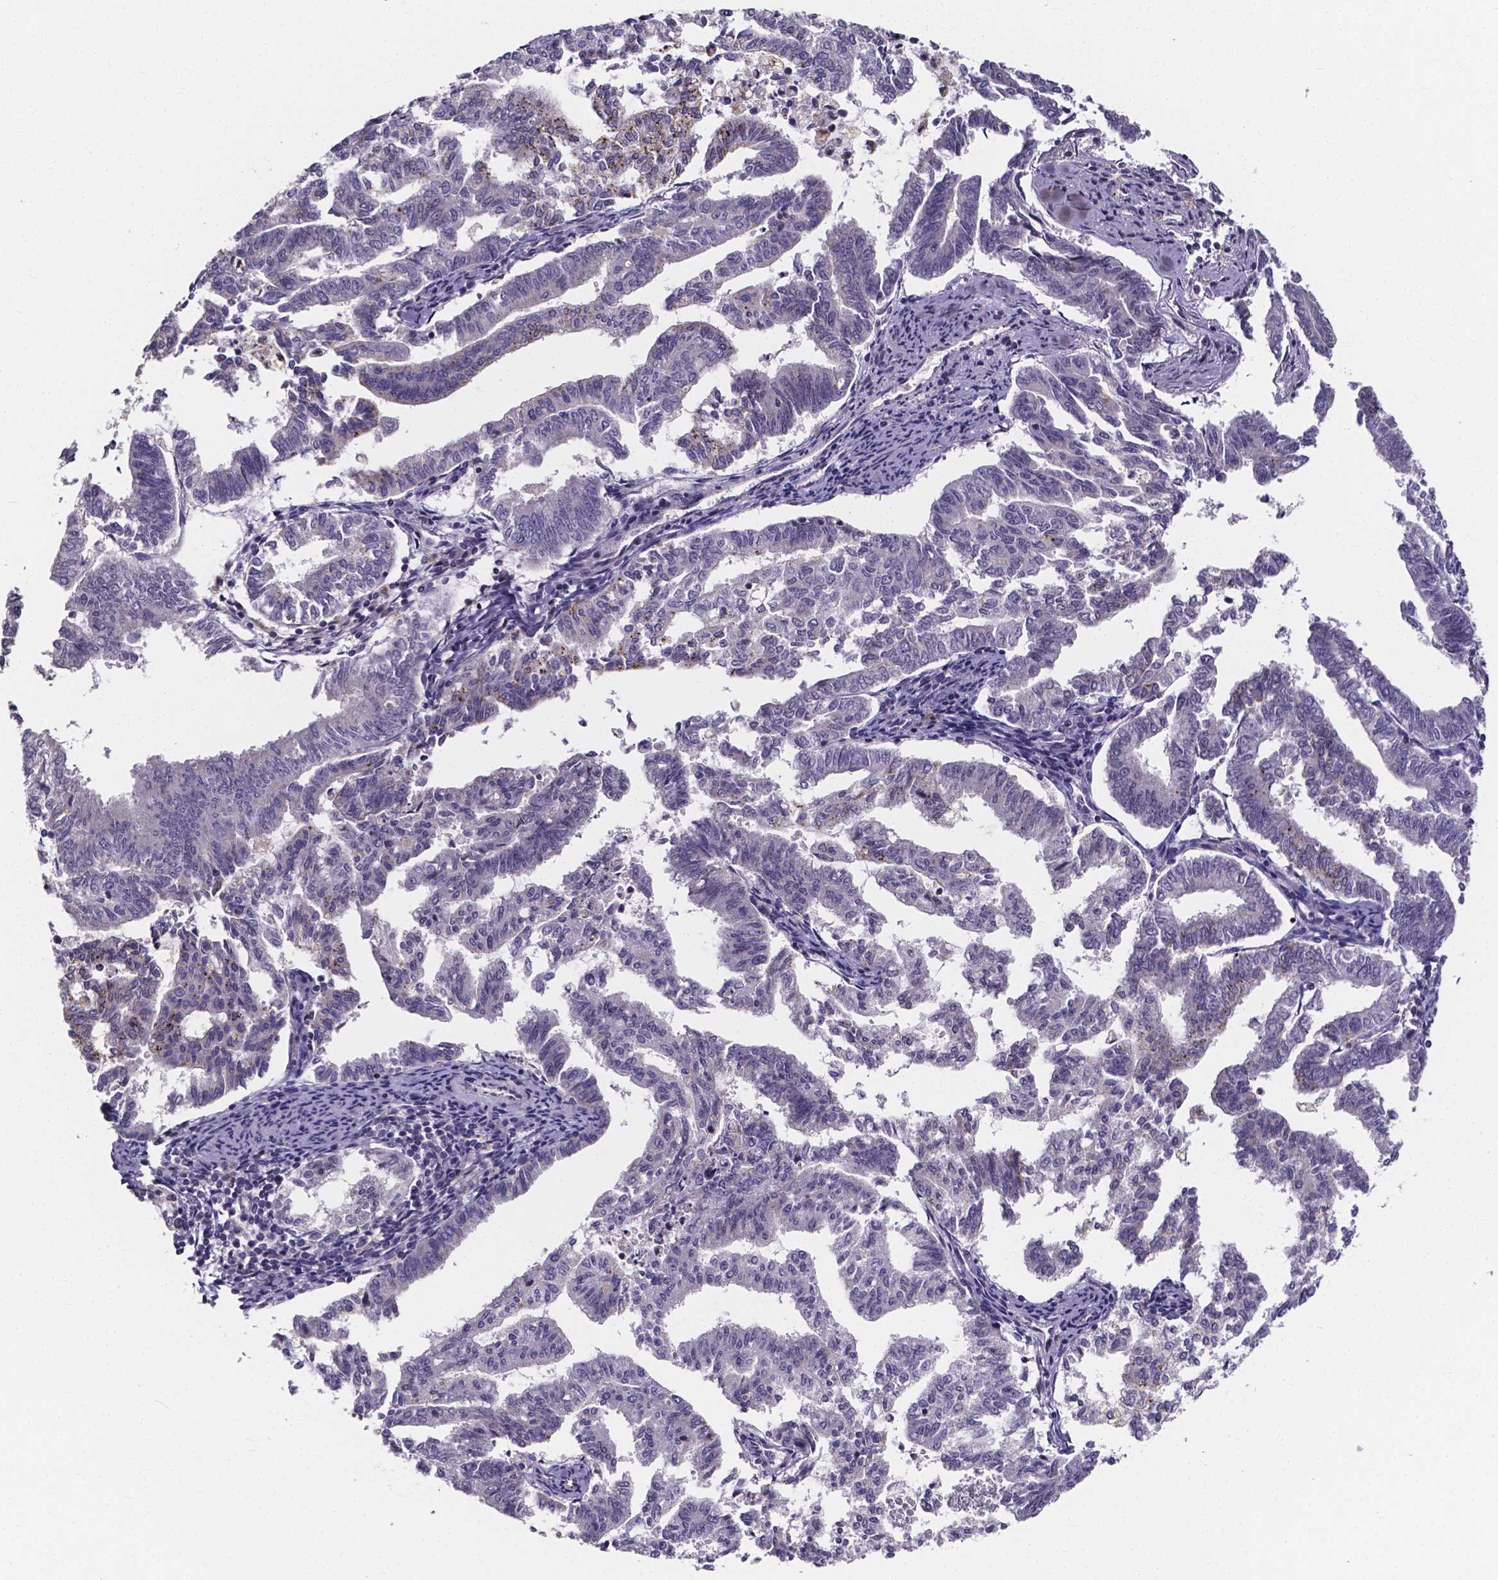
{"staining": {"intensity": "moderate", "quantity": "<25%", "location": "cytoplasmic/membranous"}, "tissue": "endometrial cancer", "cell_type": "Tumor cells", "image_type": "cancer", "snomed": [{"axis": "morphology", "description": "Adenocarcinoma, NOS"}, {"axis": "topography", "description": "Endometrium"}], "caption": "Endometrial cancer stained with a protein marker reveals moderate staining in tumor cells.", "gene": "THEMIS", "patient": {"sex": "female", "age": 79}}